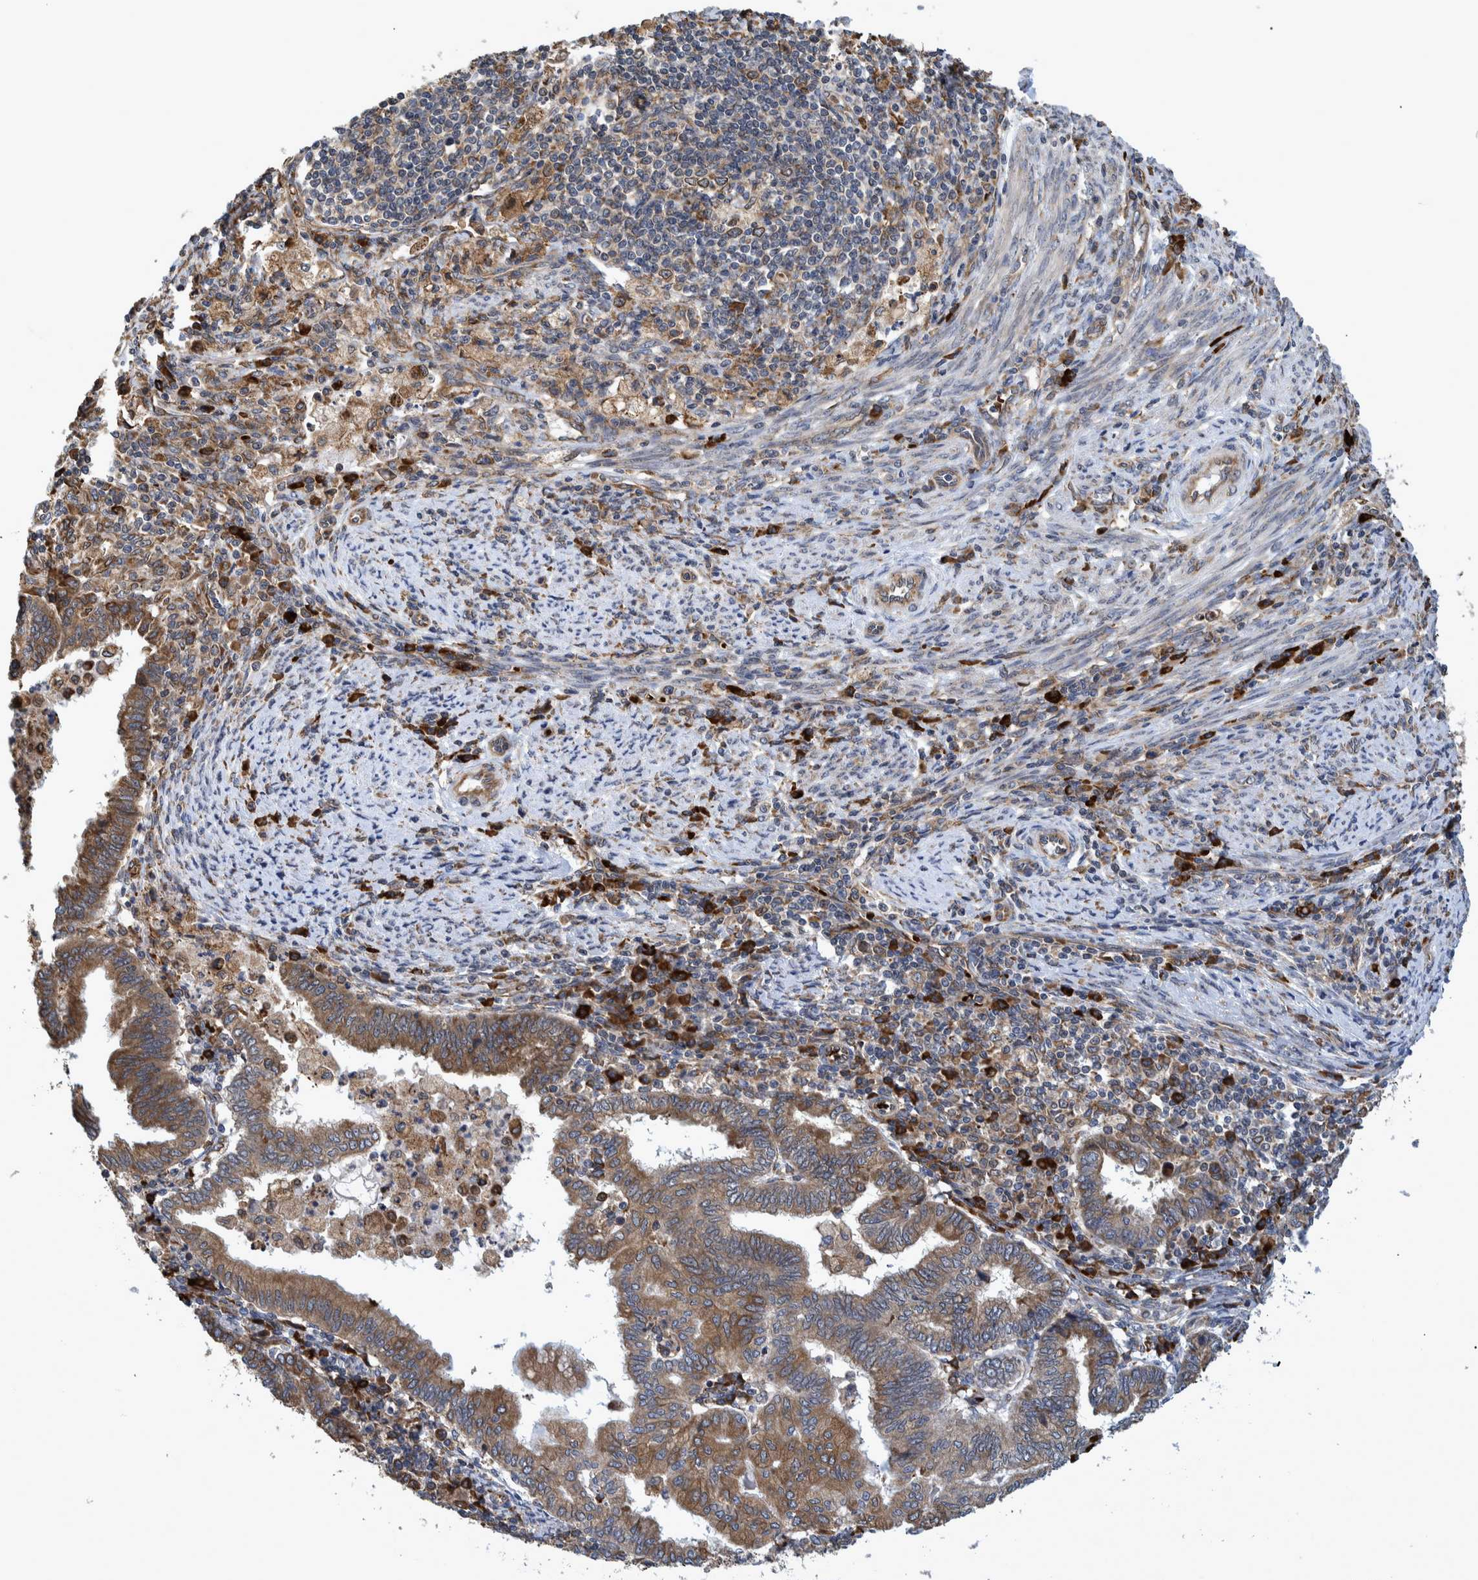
{"staining": {"intensity": "moderate", "quantity": ">75%", "location": "cytoplasmic/membranous"}, "tissue": "endometrial cancer", "cell_type": "Tumor cells", "image_type": "cancer", "snomed": [{"axis": "morphology", "description": "Polyp, NOS"}, {"axis": "morphology", "description": "Adenocarcinoma, NOS"}, {"axis": "morphology", "description": "Adenoma, NOS"}, {"axis": "topography", "description": "Endometrium"}], "caption": "Adenocarcinoma (endometrial) stained with a brown dye displays moderate cytoplasmic/membranous positive staining in about >75% of tumor cells.", "gene": "SPAG5", "patient": {"sex": "female", "age": 79}}